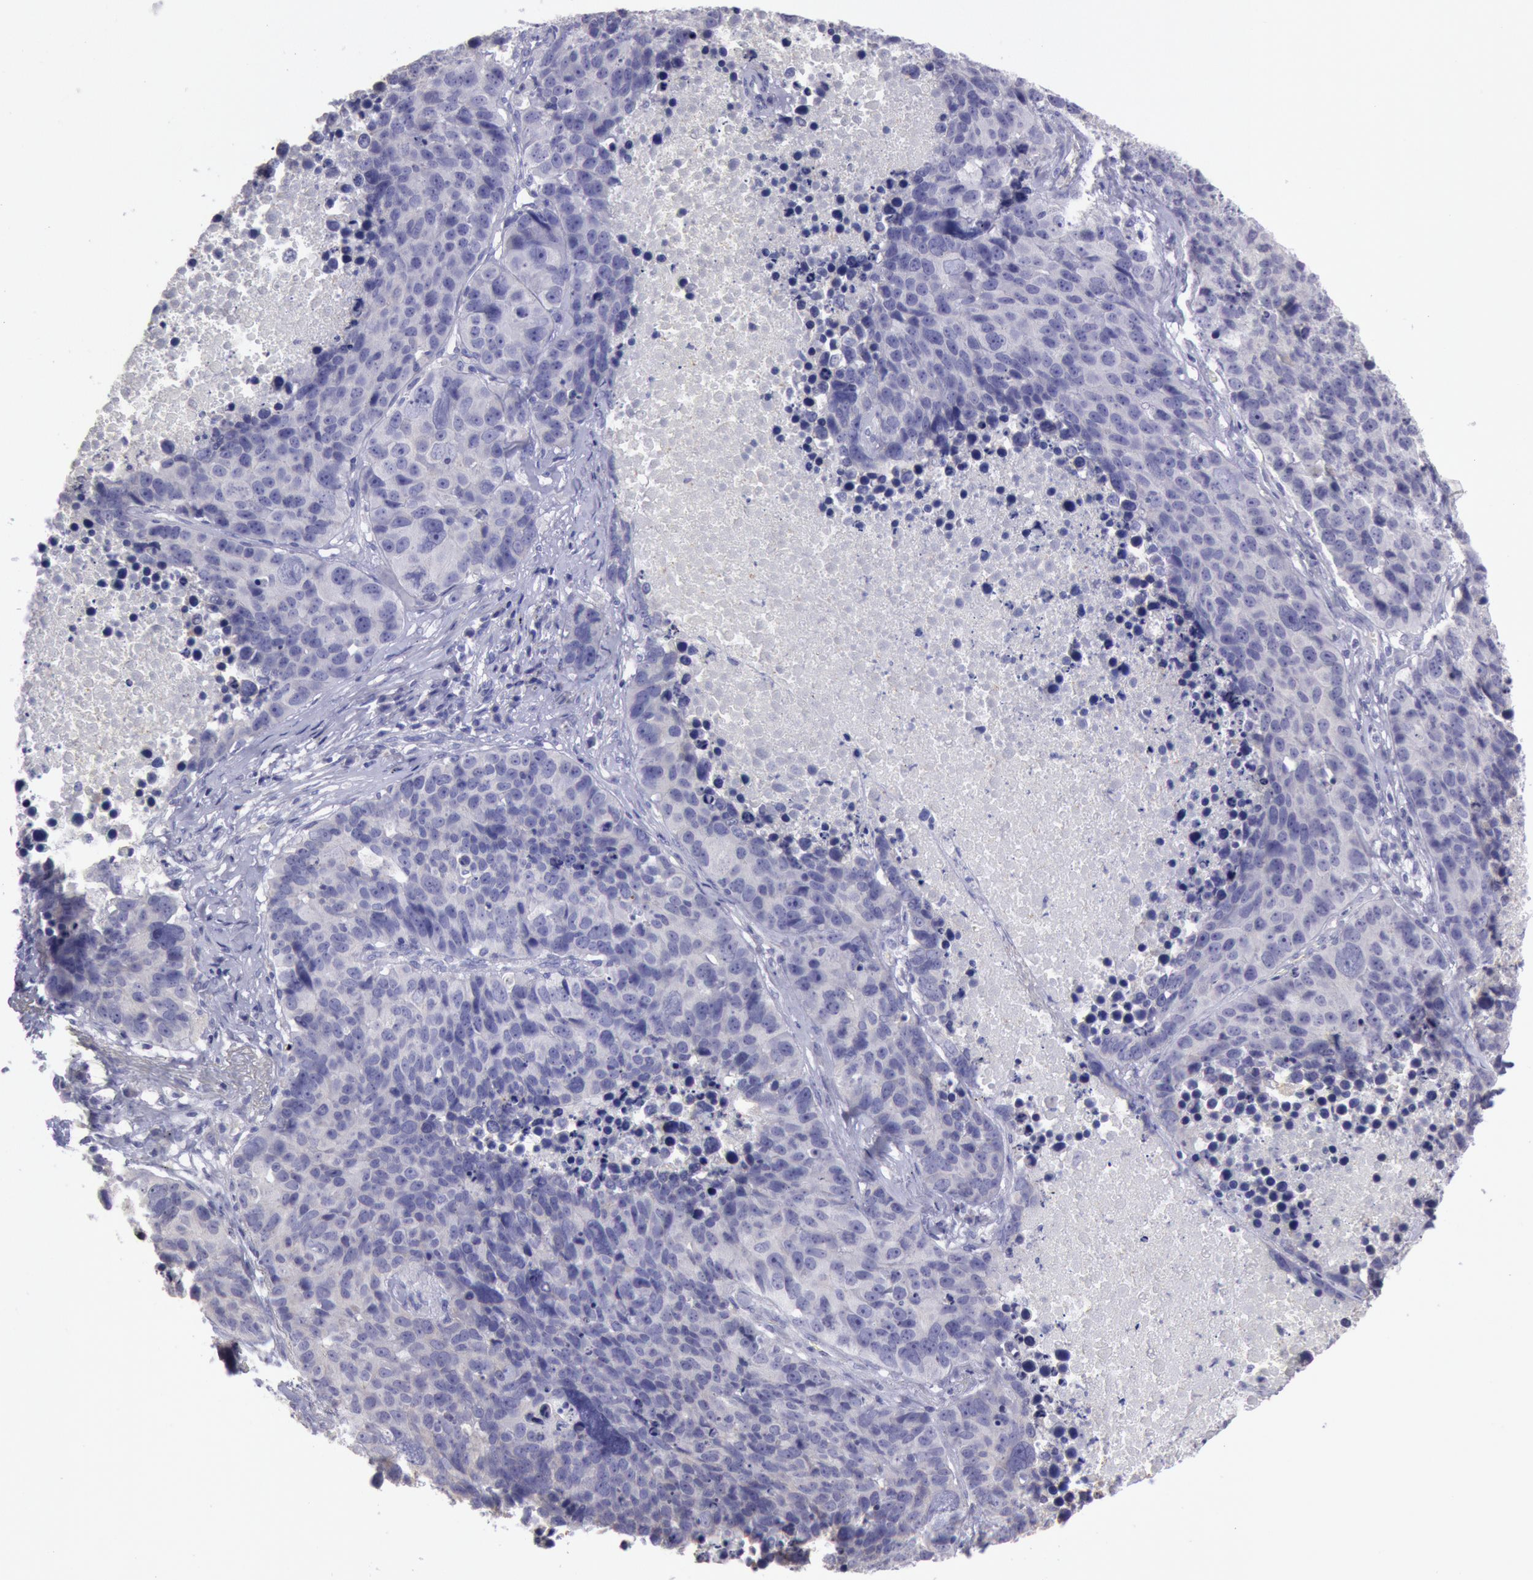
{"staining": {"intensity": "negative", "quantity": "none", "location": "none"}, "tissue": "lung cancer", "cell_type": "Tumor cells", "image_type": "cancer", "snomed": [{"axis": "morphology", "description": "Carcinoid, malignant, NOS"}, {"axis": "topography", "description": "Lung"}], "caption": "Immunohistochemical staining of human lung malignant carcinoid demonstrates no significant positivity in tumor cells. The staining was performed using DAB (3,3'-diaminobenzidine) to visualize the protein expression in brown, while the nuclei were stained in blue with hematoxylin (Magnification: 20x).", "gene": "MYH7", "patient": {"sex": "male", "age": 60}}